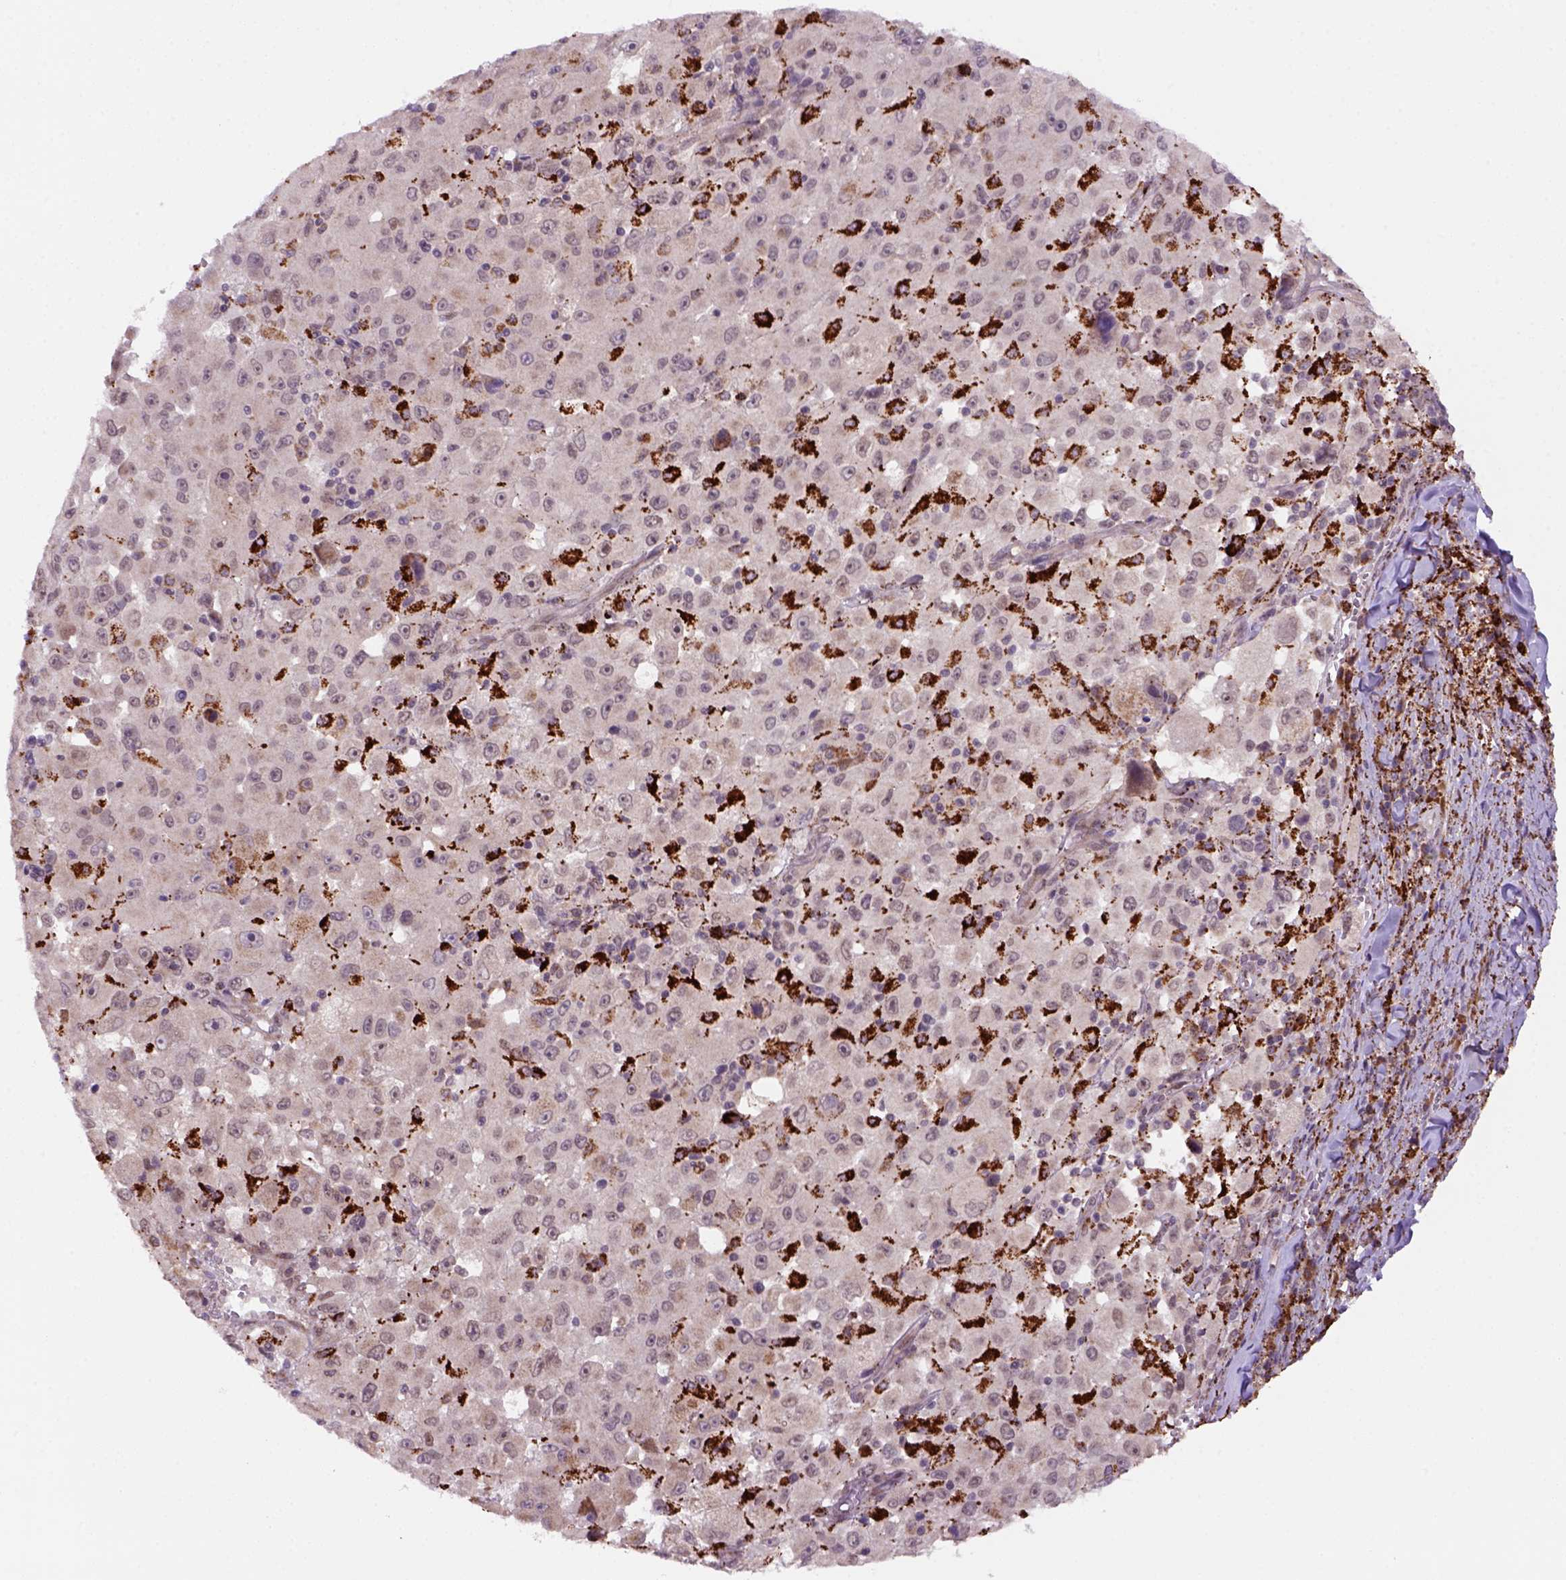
{"staining": {"intensity": "negative", "quantity": "none", "location": "none"}, "tissue": "melanoma", "cell_type": "Tumor cells", "image_type": "cancer", "snomed": [{"axis": "morphology", "description": "Malignant melanoma, Metastatic site"}, {"axis": "topography", "description": "Soft tissue"}], "caption": "DAB (3,3'-diaminobenzidine) immunohistochemical staining of malignant melanoma (metastatic site) demonstrates no significant expression in tumor cells. (DAB immunohistochemistry visualized using brightfield microscopy, high magnification).", "gene": "FZD7", "patient": {"sex": "male", "age": 50}}